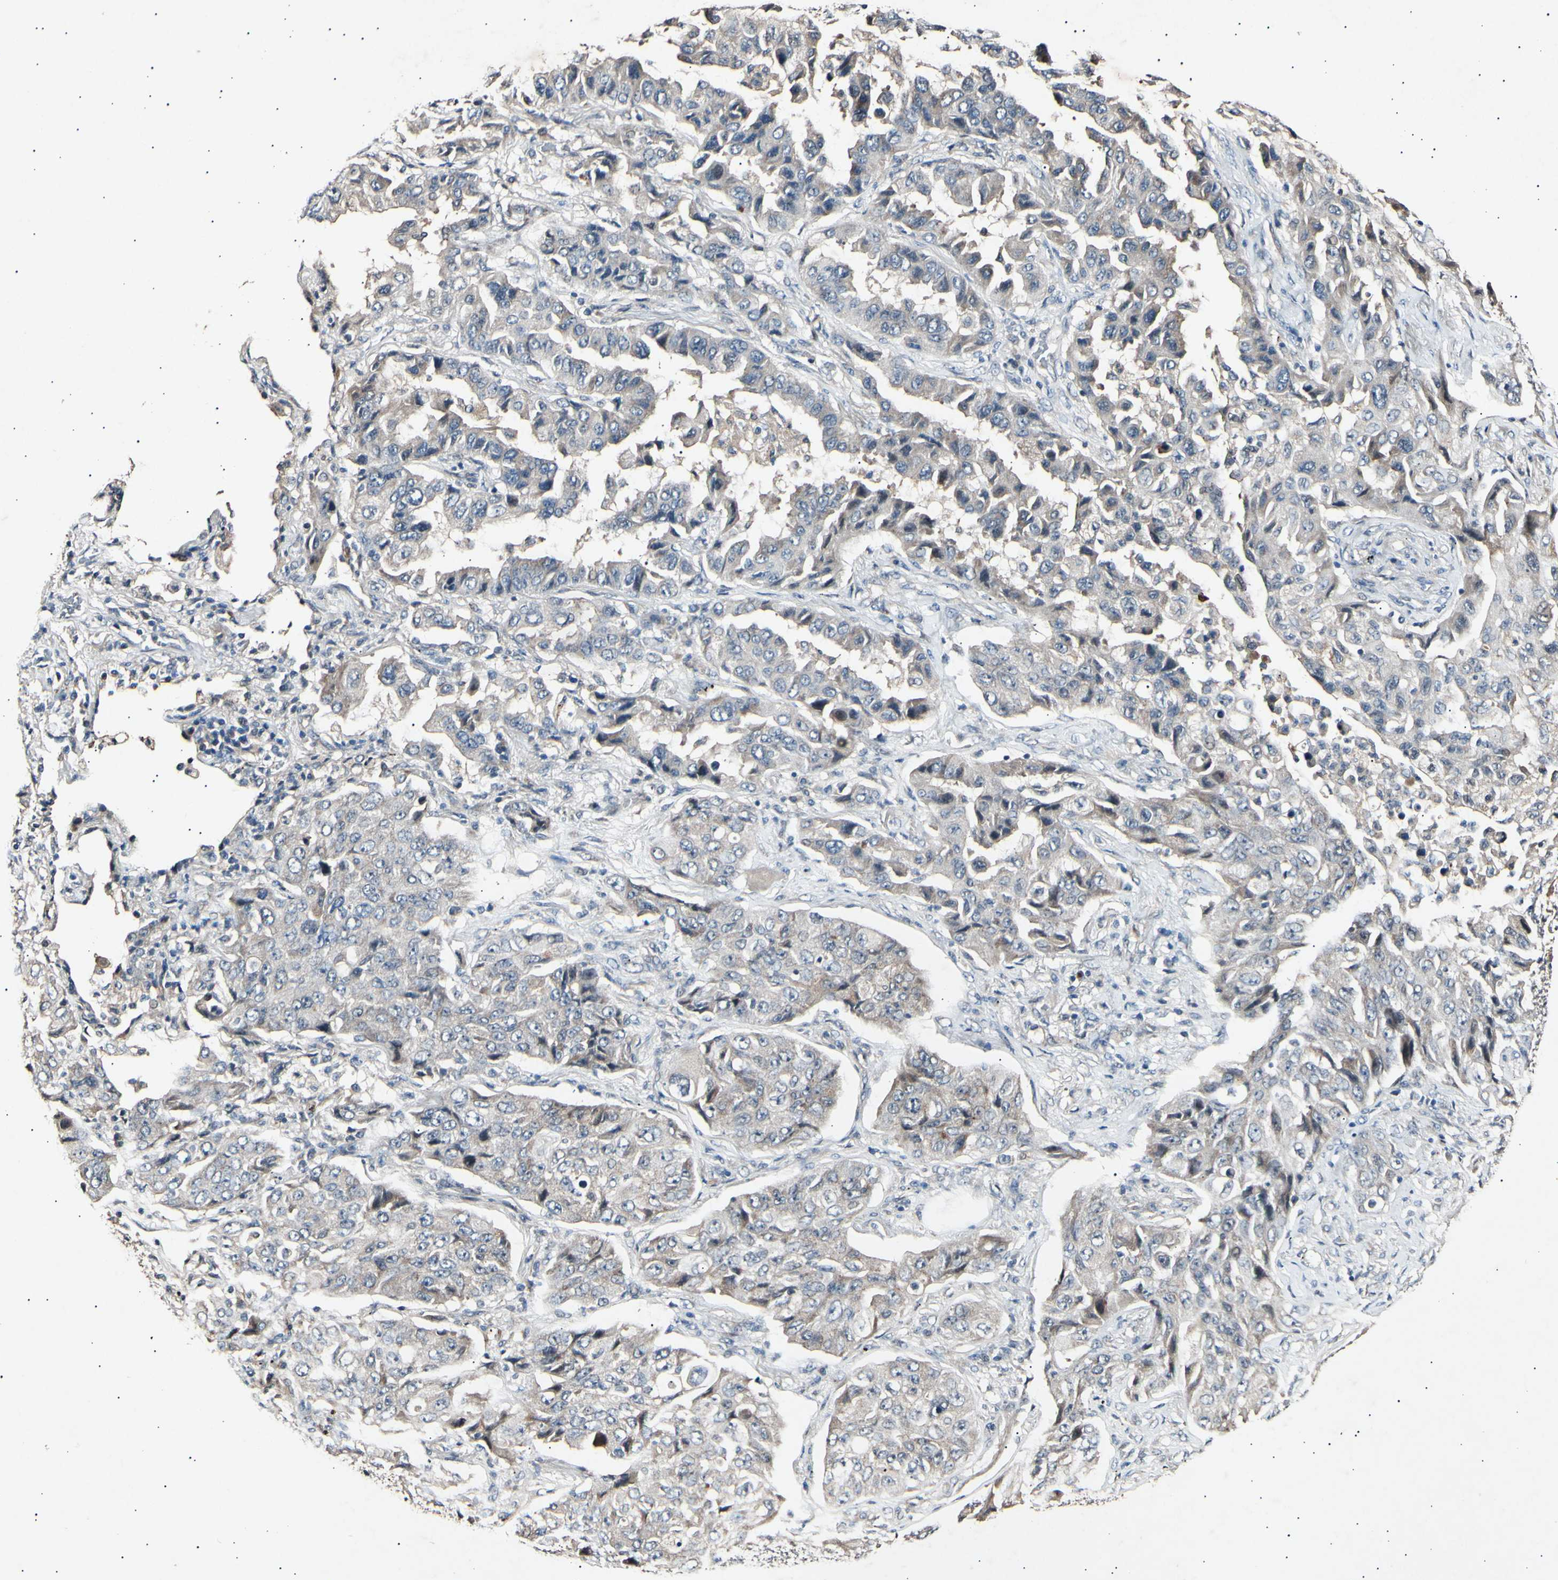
{"staining": {"intensity": "weak", "quantity": ">75%", "location": "cytoplasmic/membranous"}, "tissue": "lung cancer", "cell_type": "Tumor cells", "image_type": "cancer", "snomed": [{"axis": "morphology", "description": "Adenocarcinoma, NOS"}, {"axis": "topography", "description": "Lung"}], "caption": "Lung cancer (adenocarcinoma) stained with a brown dye exhibits weak cytoplasmic/membranous positive positivity in approximately >75% of tumor cells.", "gene": "ADCY3", "patient": {"sex": "female", "age": 65}}